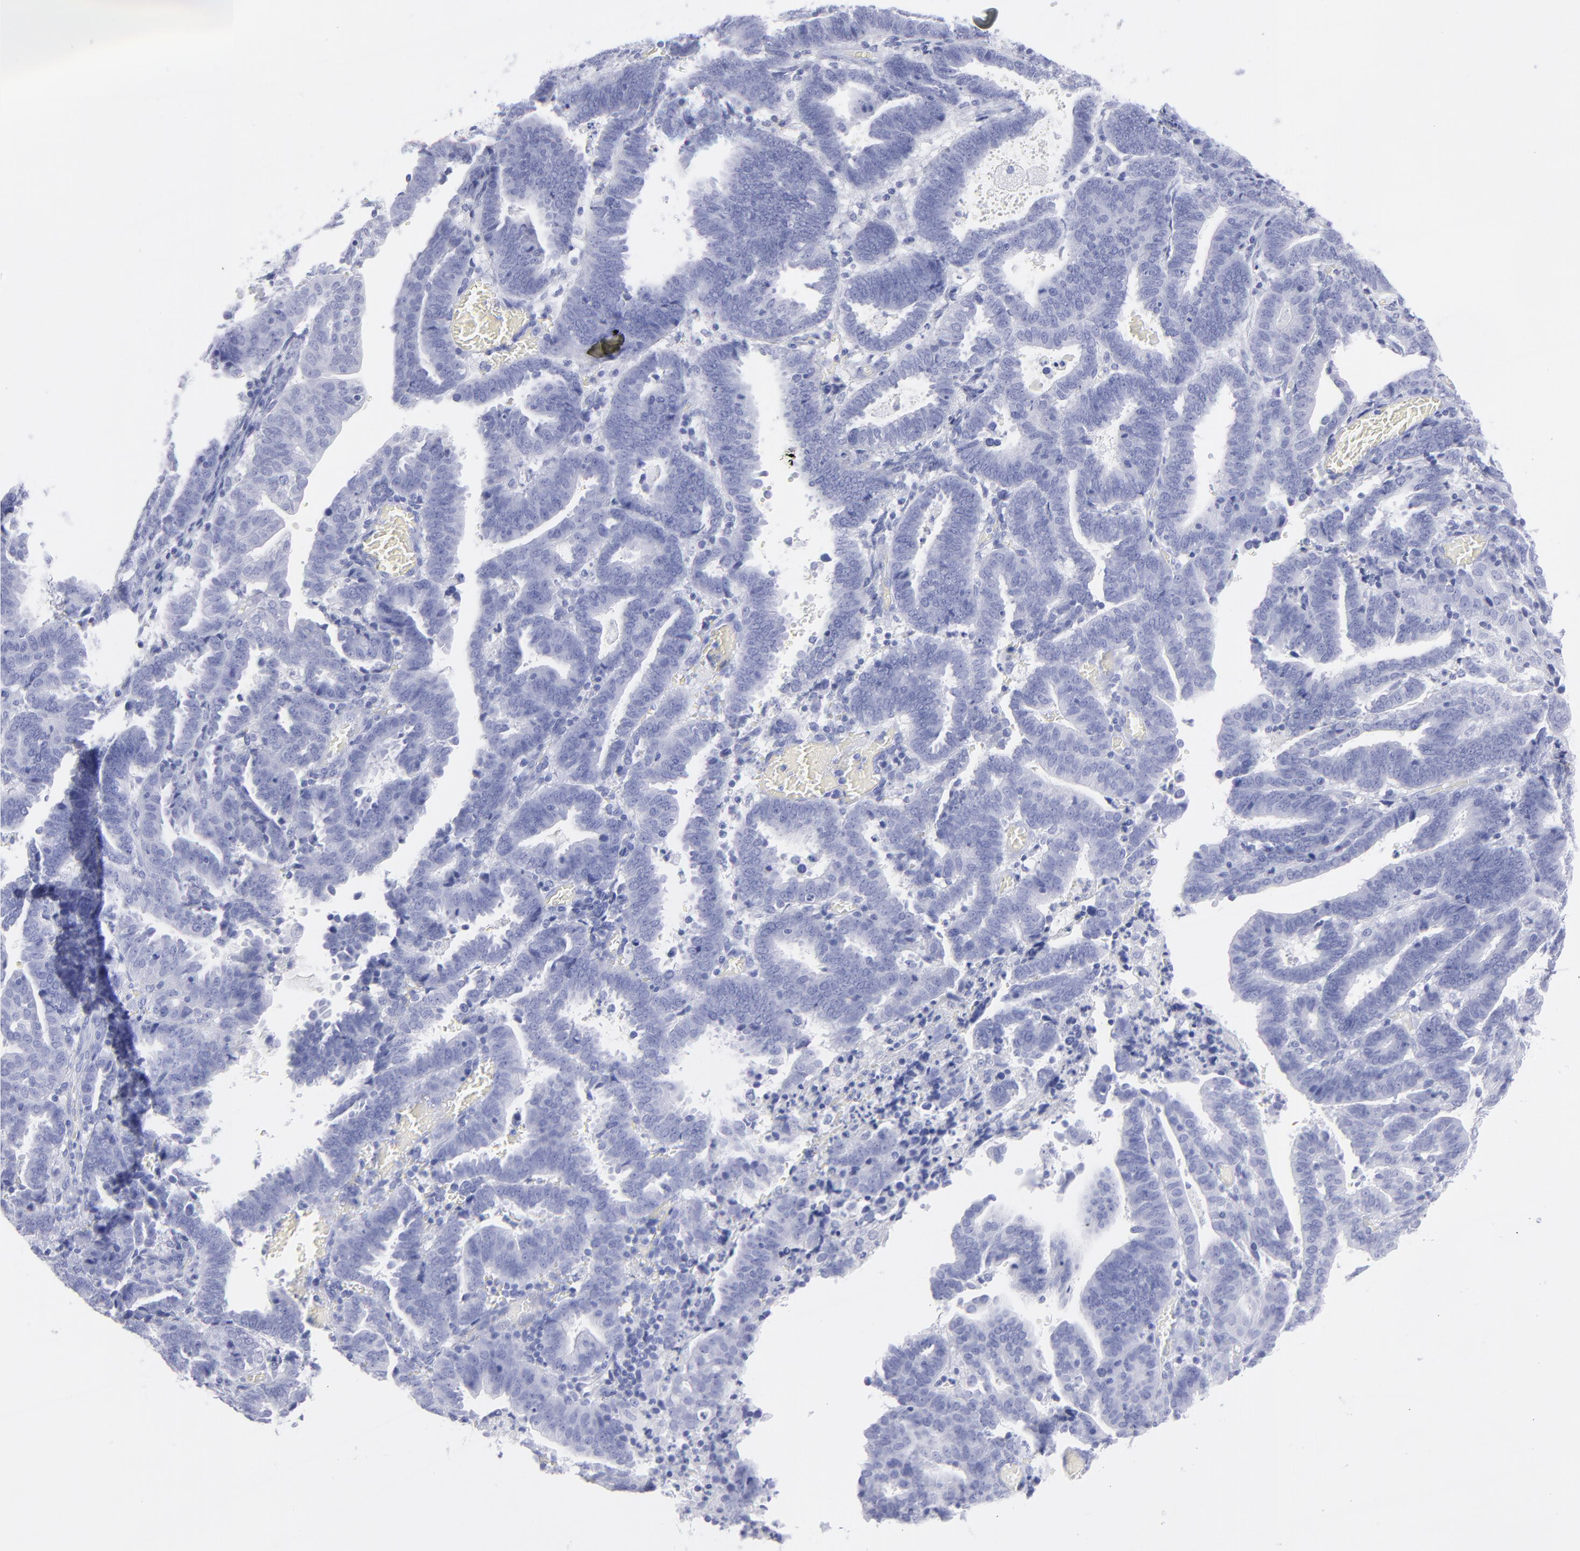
{"staining": {"intensity": "negative", "quantity": "none", "location": "none"}, "tissue": "endometrial cancer", "cell_type": "Tumor cells", "image_type": "cancer", "snomed": [{"axis": "morphology", "description": "Adenocarcinoma, NOS"}, {"axis": "topography", "description": "Uterus"}], "caption": "High power microscopy photomicrograph of an immunohistochemistry histopathology image of adenocarcinoma (endometrial), revealing no significant staining in tumor cells. The staining was performed using DAB to visualize the protein expression in brown, while the nuclei were stained in blue with hematoxylin (Magnification: 20x).", "gene": "F13B", "patient": {"sex": "female", "age": 83}}